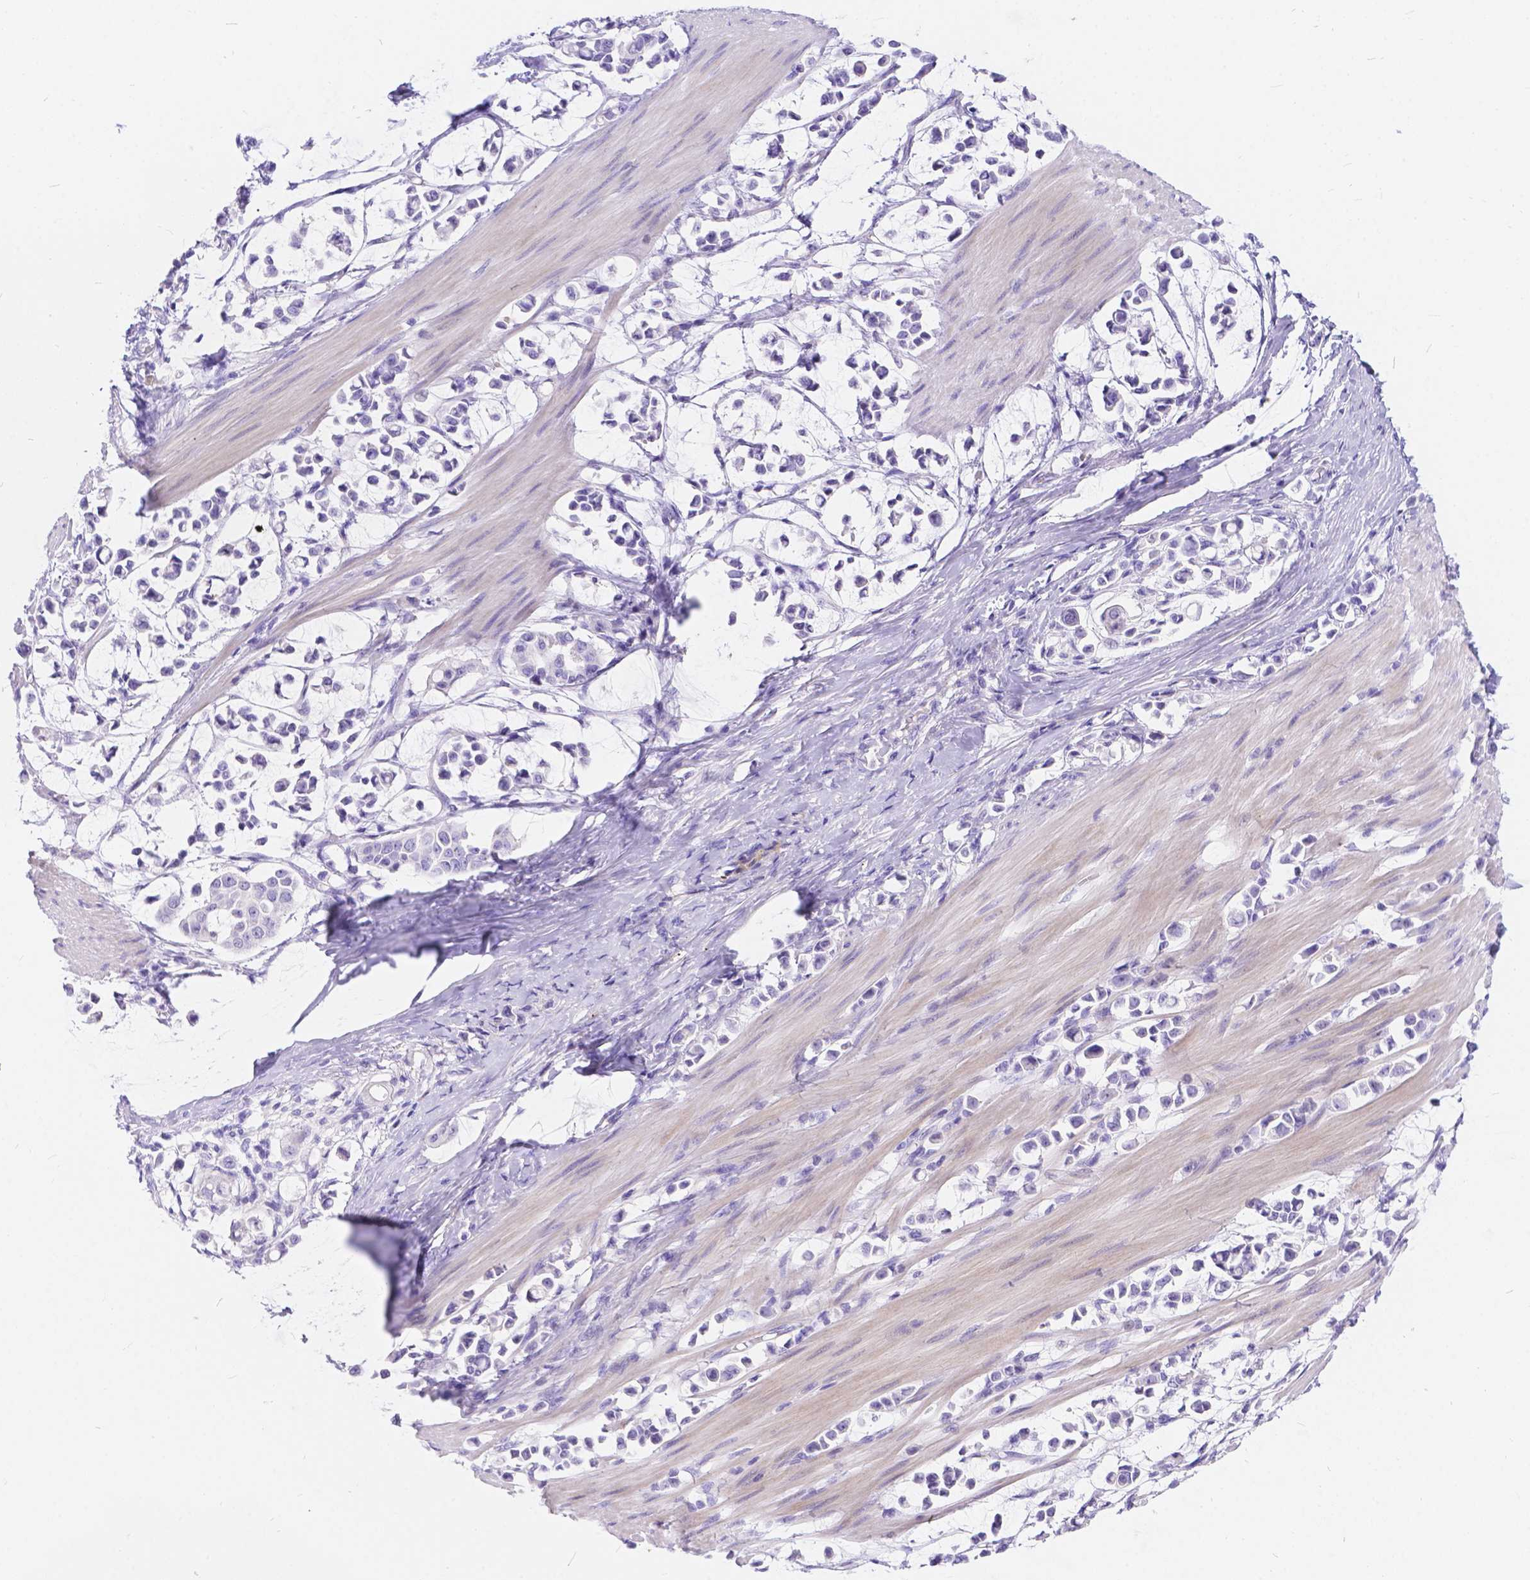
{"staining": {"intensity": "negative", "quantity": "none", "location": "none"}, "tissue": "stomach cancer", "cell_type": "Tumor cells", "image_type": "cancer", "snomed": [{"axis": "morphology", "description": "Adenocarcinoma, NOS"}, {"axis": "topography", "description": "Stomach"}], "caption": "This is an IHC image of human adenocarcinoma (stomach). There is no positivity in tumor cells.", "gene": "KLHL10", "patient": {"sex": "male", "age": 82}}